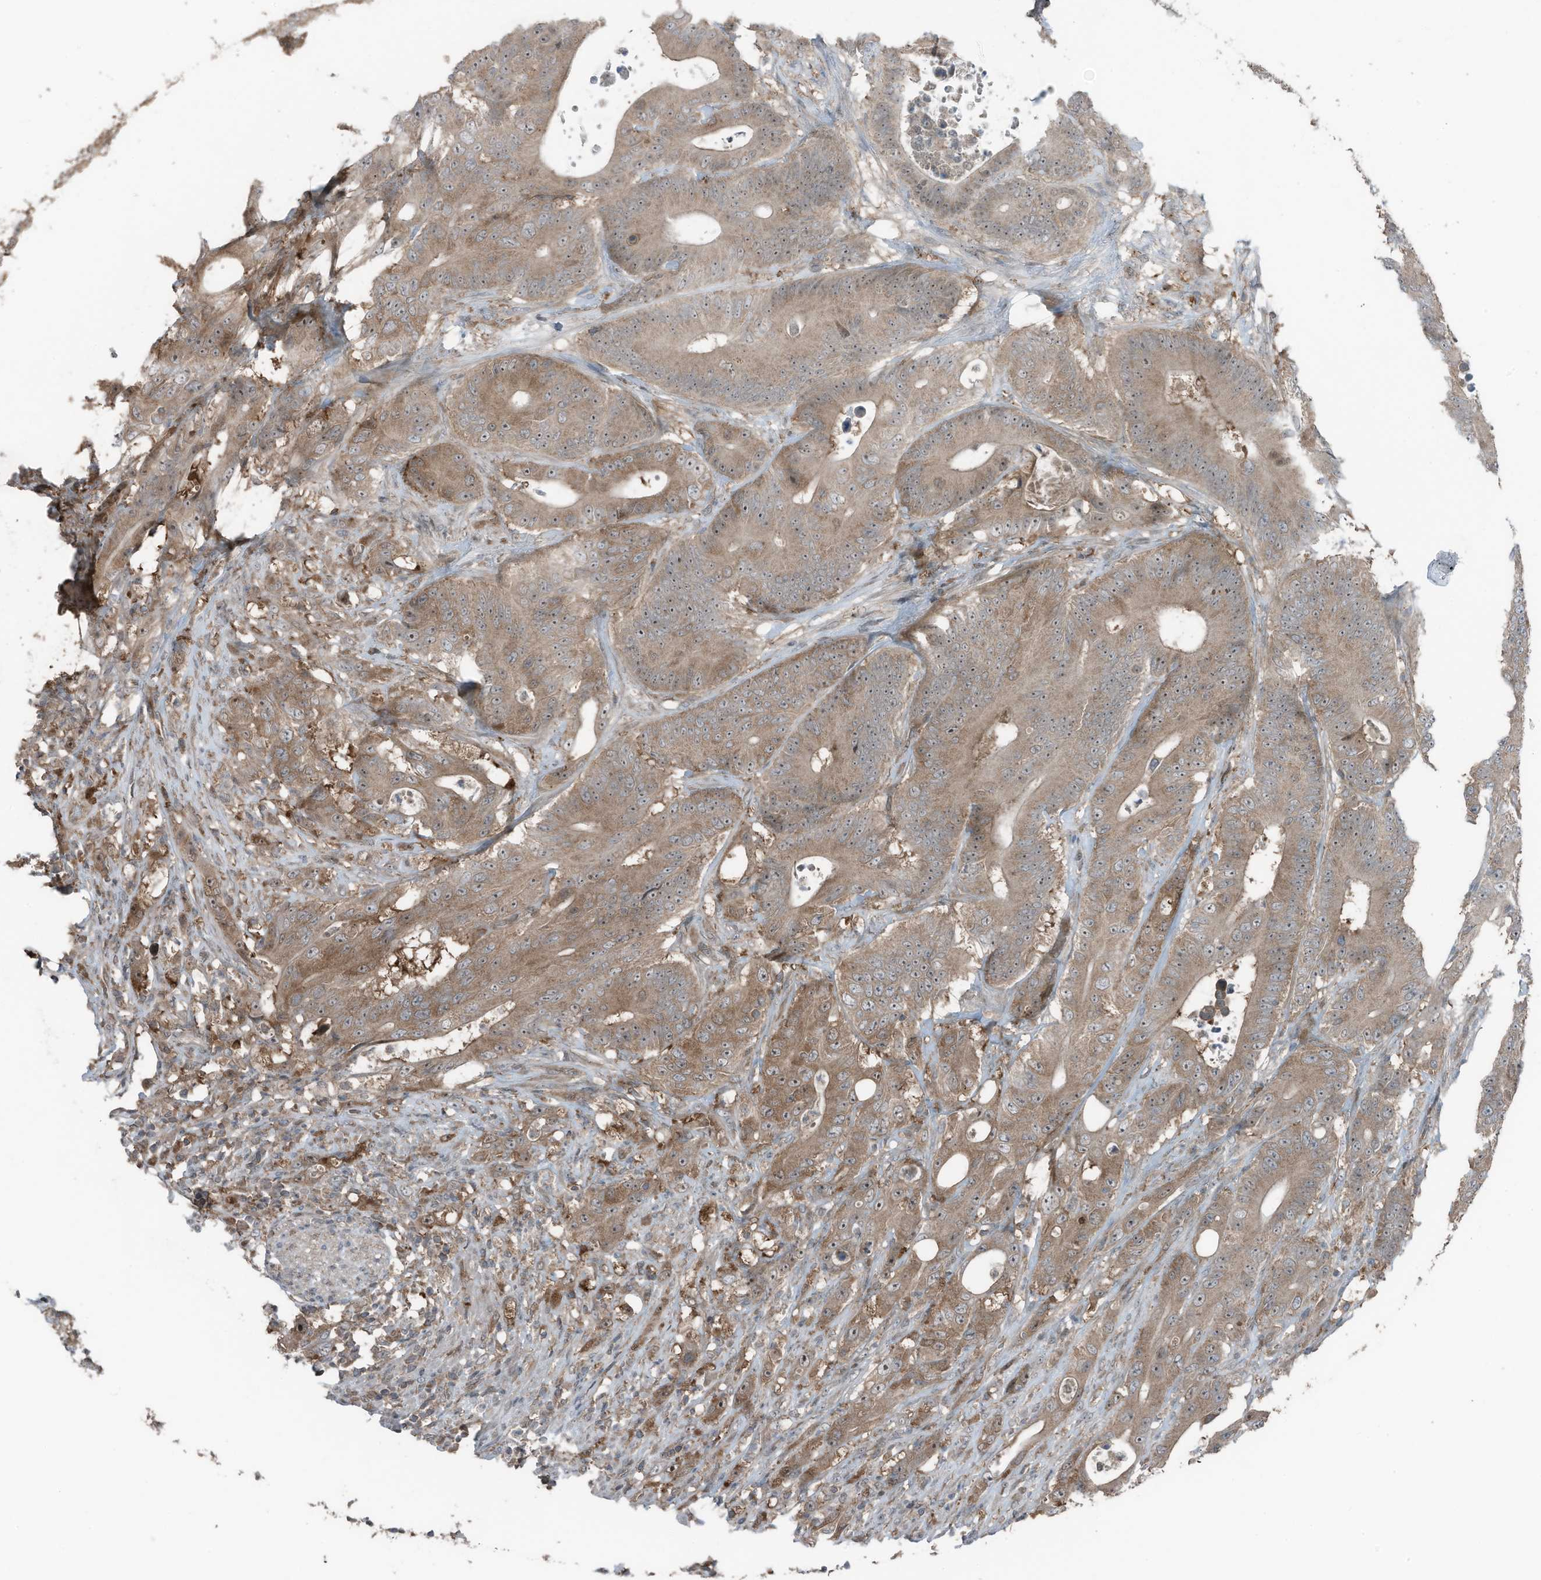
{"staining": {"intensity": "moderate", "quantity": ">75%", "location": "cytoplasmic/membranous,nuclear"}, "tissue": "colorectal cancer", "cell_type": "Tumor cells", "image_type": "cancer", "snomed": [{"axis": "morphology", "description": "Adenocarcinoma, NOS"}, {"axis": "topography", "description": "Colon"}], "caption": "Tumor cells show medium levels of moderate cytoplasmic/membranous and nuclear positivity in approximately >75% of cells in human adenocarcinoma (colorectal).", "gene": "TXNDC9", "patient": {"sex": "male", "age": 83}}